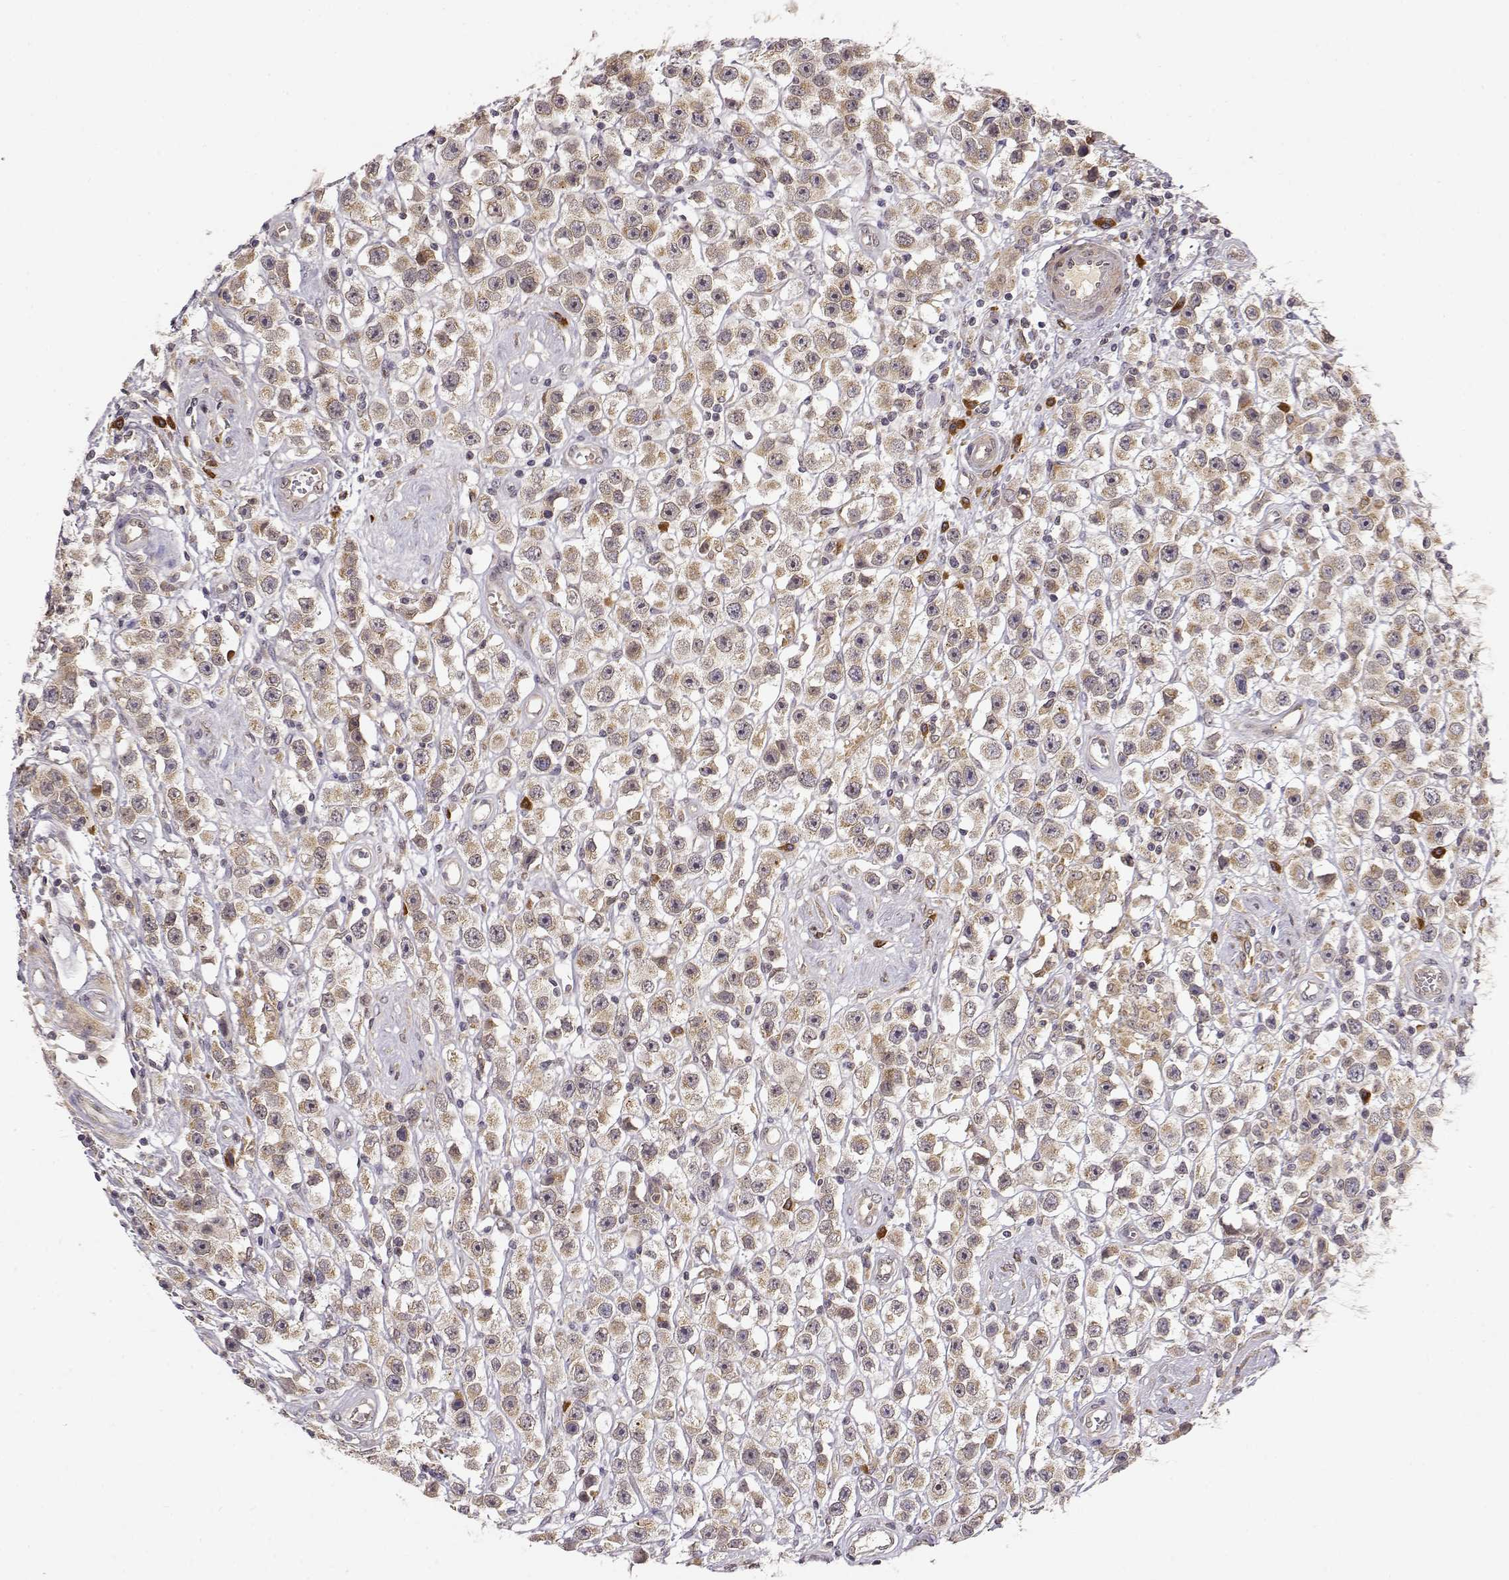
{"staining": {"intensity": "weak", "quantity": ">75%", "location": "cytoplasmic/membranous"}, "tissue": "testis cancer", "cell_type": "Tumor cells", "image_type": "cancer", "snomed": [{"axis": "morphology", "description": "Seminoma, NOS"}, {"axis": "topography", "description": "Testis"}], "caption": "Immunohistochemistry histopathology image of human testis cancer (seminoma) stained for a protein (brown), which shows low levels of weak cytoplasmic/membranous staining in approximately >75% of tumor cells.", "gene": "ERGIC2", "patient": {"sex": "male", "age": 45}}